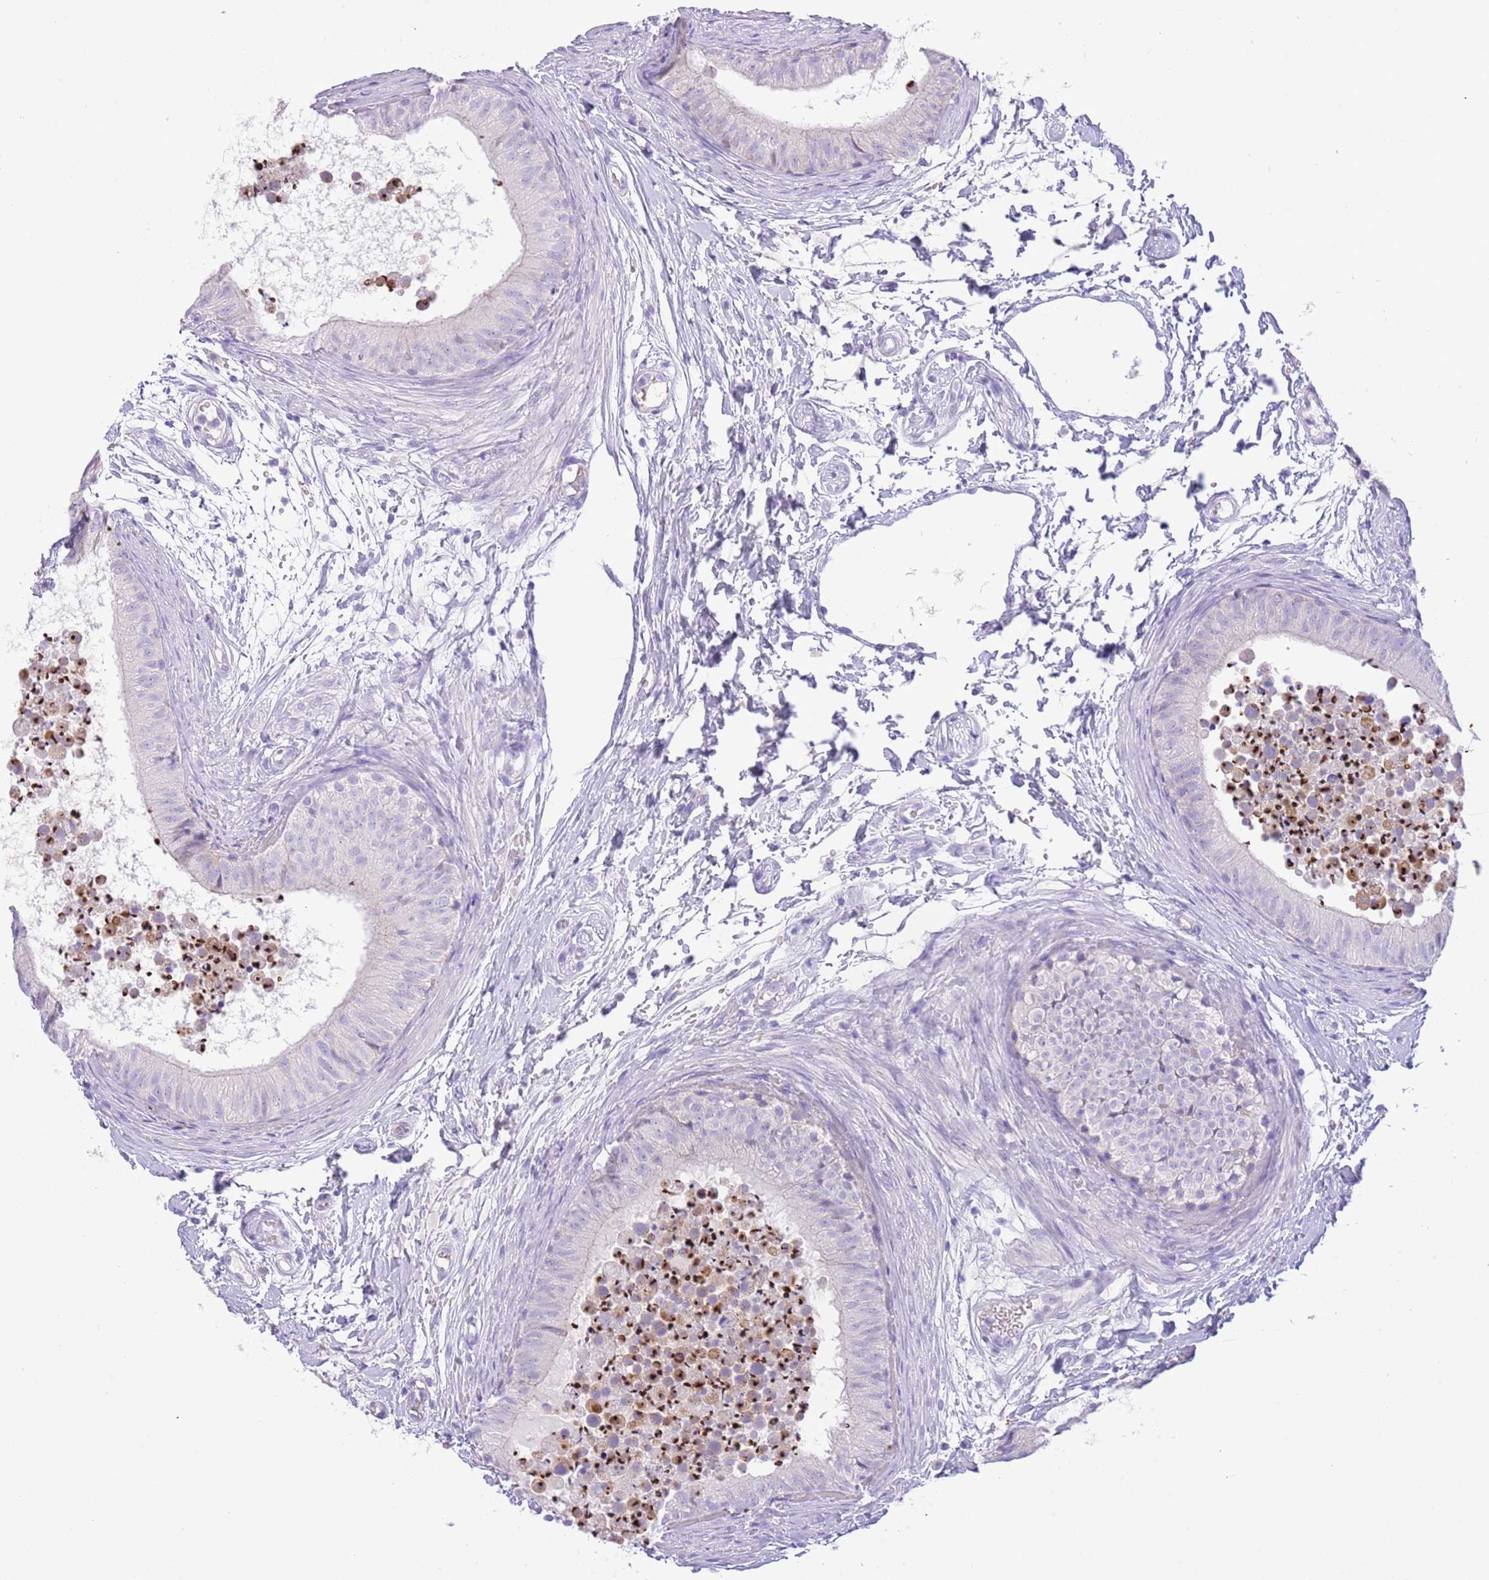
{"staining": {"intensity": "negative", "quantity": "none", "location": "none"}, "tissue": "epididymis", "cell_type": "Glandular cells", "image_type": "normal", "snomed": [{"axis": "morphology", "description": "Normal tissue, NOS"}, {"axis": "topography", "description": "Epididymis"}], "caption": "Protein analysis of benign epididymis exhibits no significant expression in glandular cells. Brightfield microscopy of immunohistochemistry stained with DAB (brown) and hematoxylin (blue), captured at high magnification.", "gene": "ACR", "patient": {"sex": "male", "age": 15}}